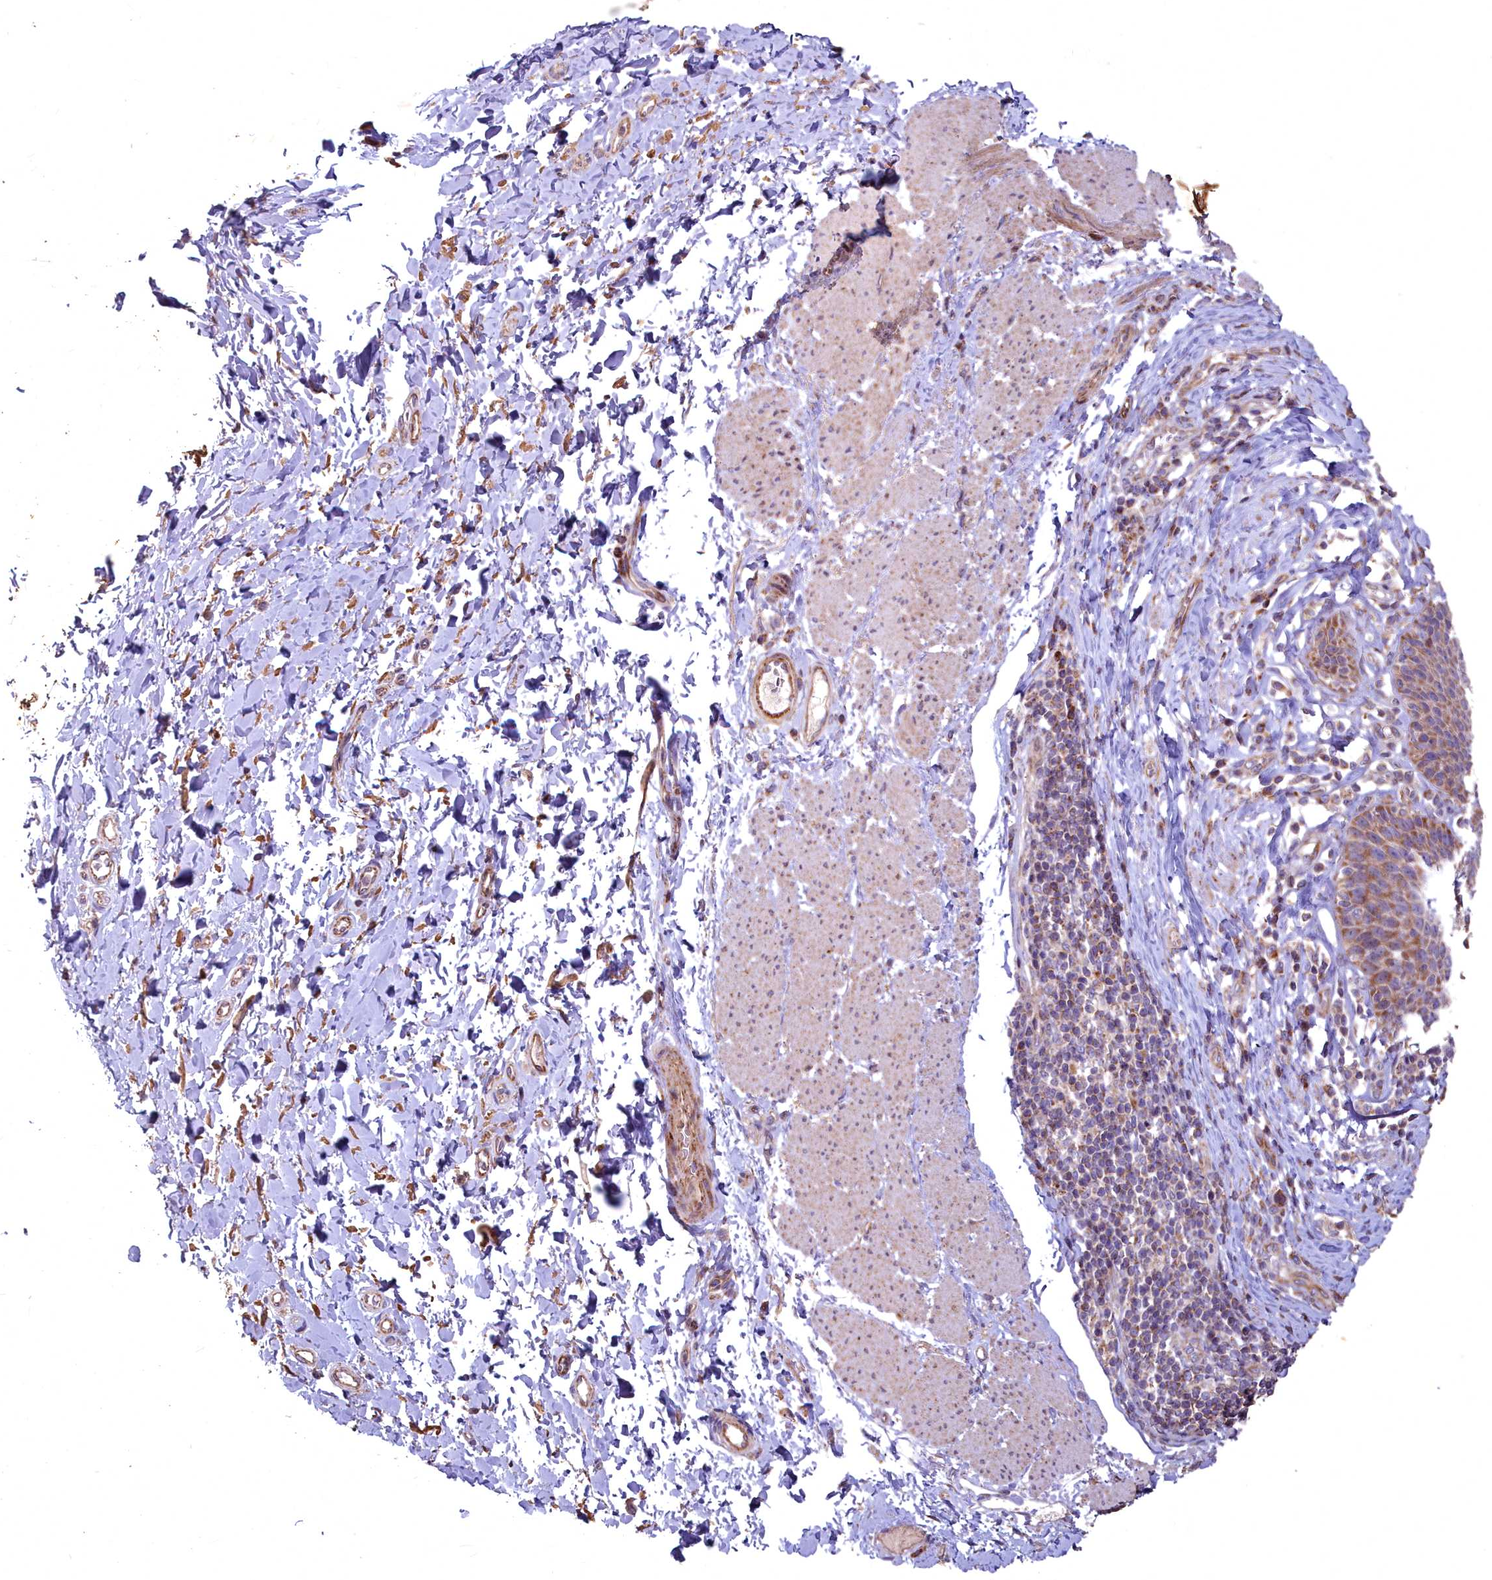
{"staining": {"intensity": "moderate", "quantity": ">75%", "location": "cytoplasmic/membranous"}, "tissue": "esophagus", "cell_type": "Squamous epithelial cells", "image_type": "normal", "snomed": [{"axis": "morphology", "description": "Normal tissue, NOS"}, {"axis": "topography", "description": "Esophagus"}], "caption": "A brown stain highlights moderate cytoplasmic/membranous positivity of a protein in squamous epithelial cells of unremarkable human esophagus. The staining was performed using DAB to visualize the protein expression in brown, while the nuclei were stained in blue with hematoxylin (Magnification: 20x).", "gene": "COX11", "patient": {"sex": "female", "age": 61}}